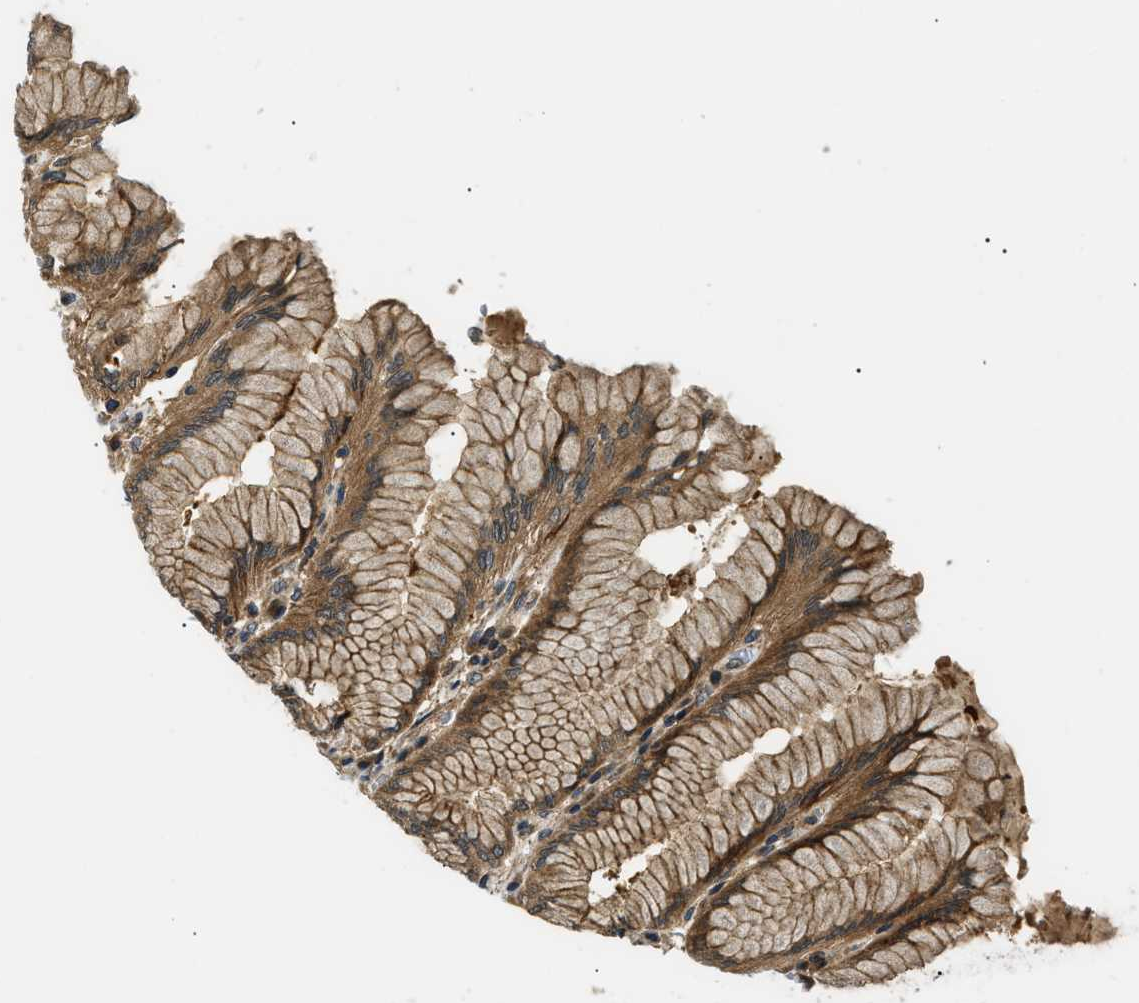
{"staining": {"intensity": "strong", "quantity": ">75%", "location": "cytoplasmic/membranous"}, "tissue": "stomach", "cell_type": "Glandular cells", "image_type": "normal", "snomed": [{"axis": "morphology", "description": "Normal tissue, NOS"}, {"axis": "topography", "description": "Stomach"}, {"axis": "topography", "description": "Stomach, lower"}], "caption": "Protein expression analysis of normal human stomach reveals strong cytoplasmic/membranous expression in approximately >75% of glandular cells.", "gene": "ATP6AP1", "patient": {"sex": "female", "age": 56}}